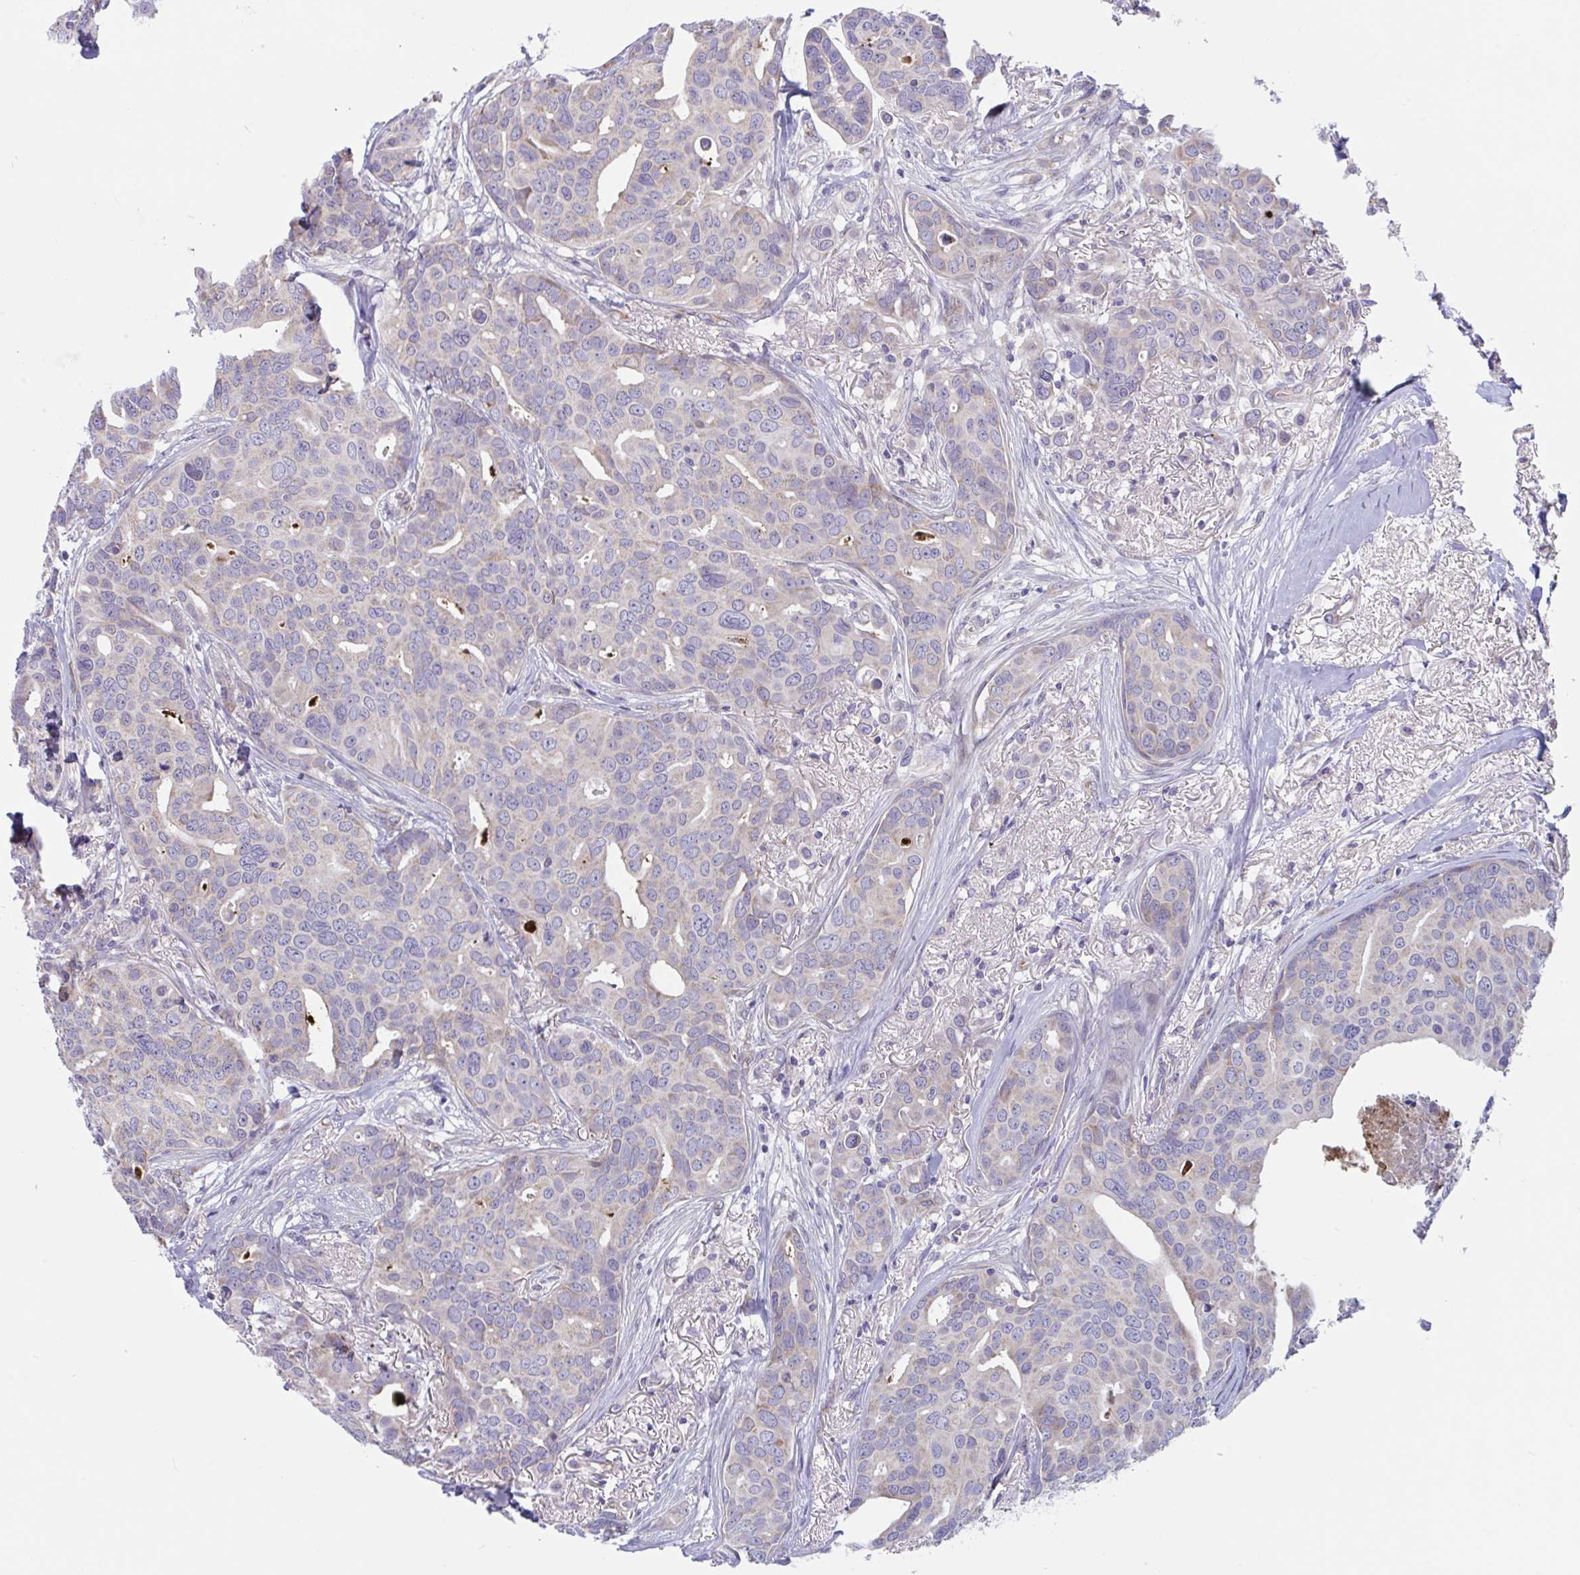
{"staining": {"intensity": "negative", "quantity": "none", "location": "none"}, "tissue": "breast cancer", "cell_type": "Tumor cells", "image_type": "cancer", "snomed": [{"axis": "morphology", "description": "Duct carcinoma"}, {"axis": "topography", "description": "Breast"}], "caption": "The photomicrograph exhibits no significant positivity in tumor cells of breast cancer.", "gene": "IL37", "patient": {"sex": "female", "age": 54}}